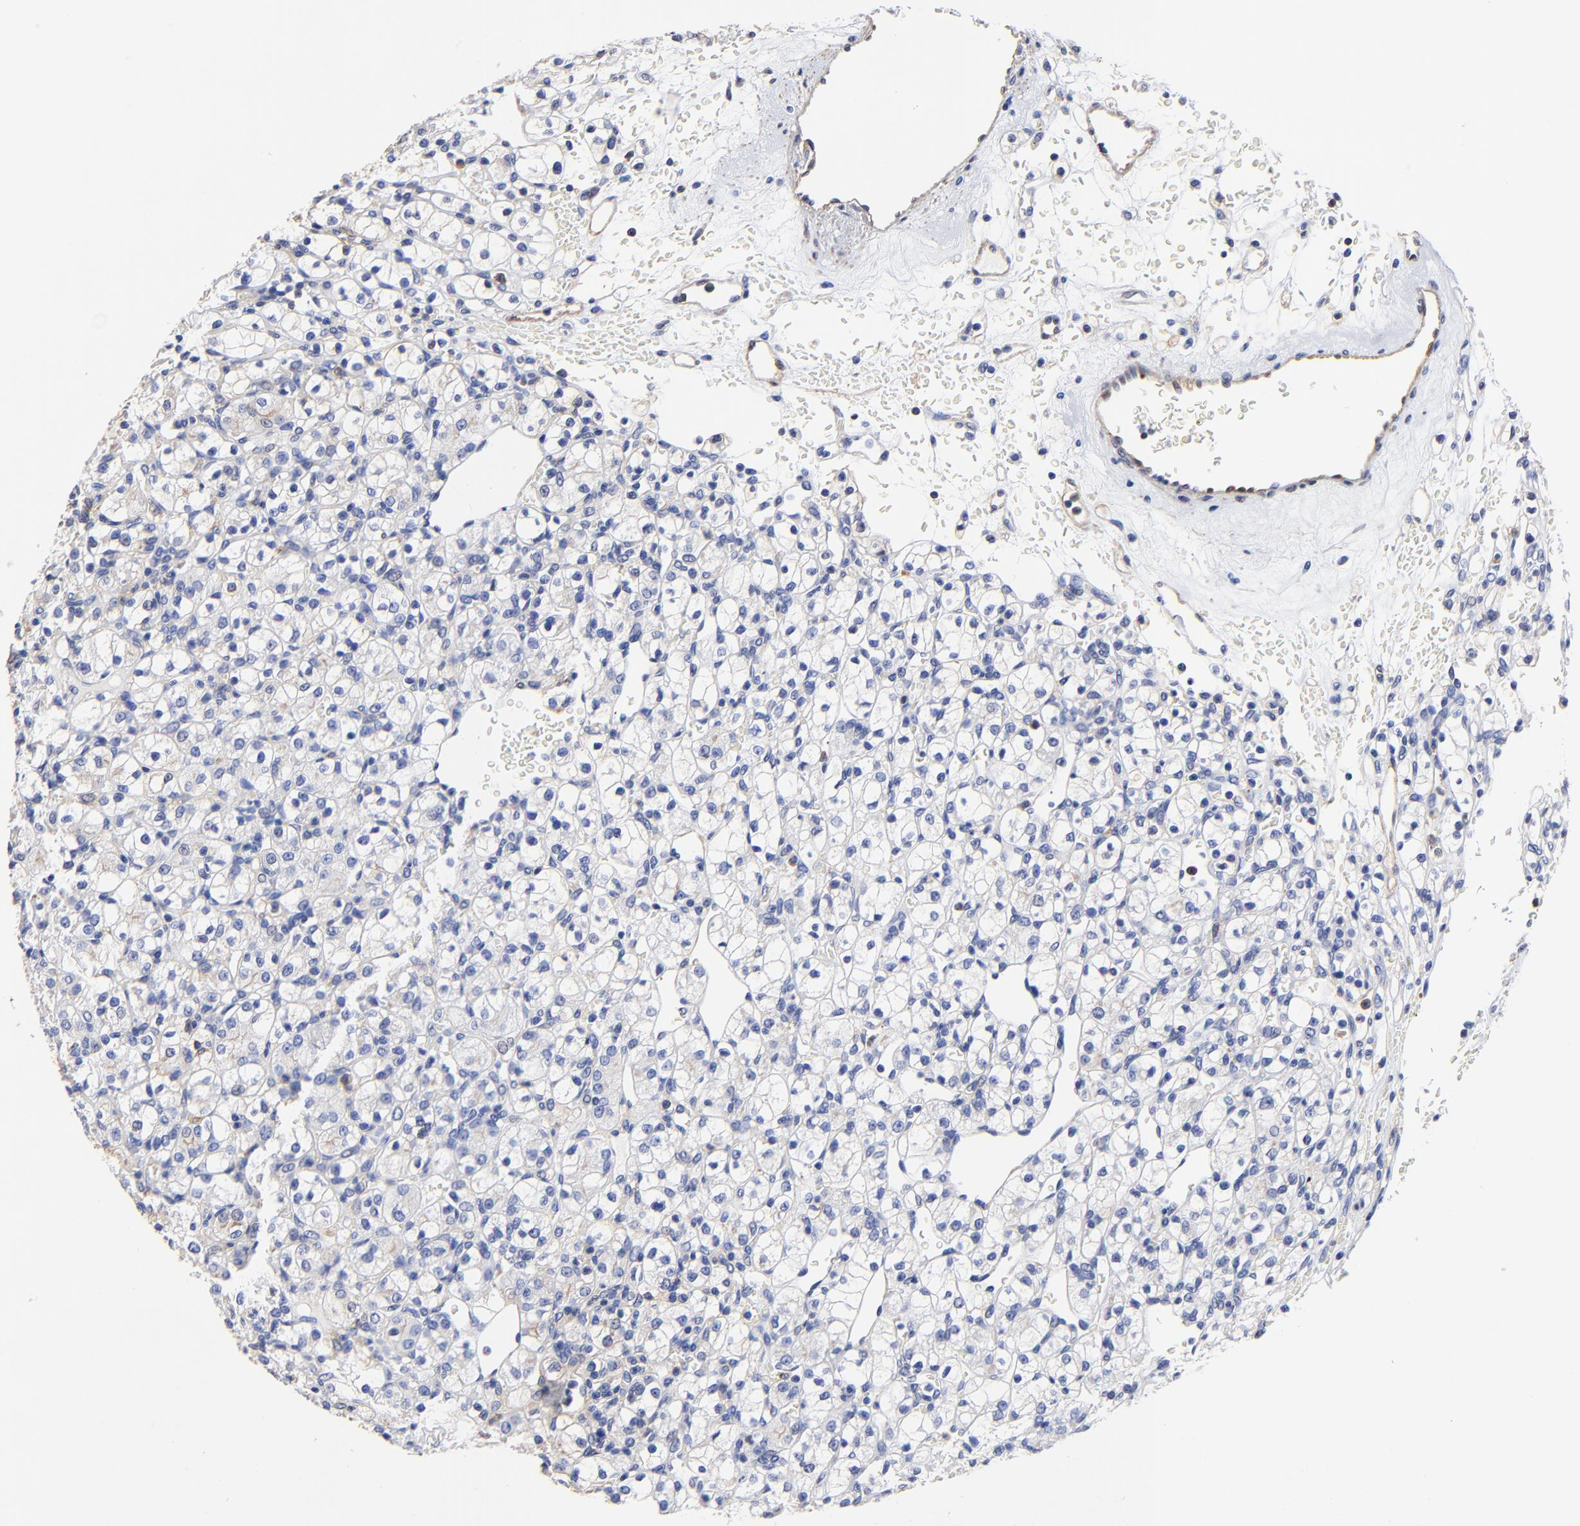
{"staining": {"intensity": "negative", "quantity": "none", "location": "none"}, "tissue": "renal cancer", "cell_type": "Tumor cells", "image_type": "cancer", "snomed": [{"axis": "morphology", "description": "Adenocarcinoma, NOS"}, {"axis": "topography", "description": "Kidney"}], "caption": "Micrograph shows no significant protein staining in tumor cells of renal adenocarcinoma.", "gene": "TAGLN2", "patient": {"sex": "female", "age": 62}}